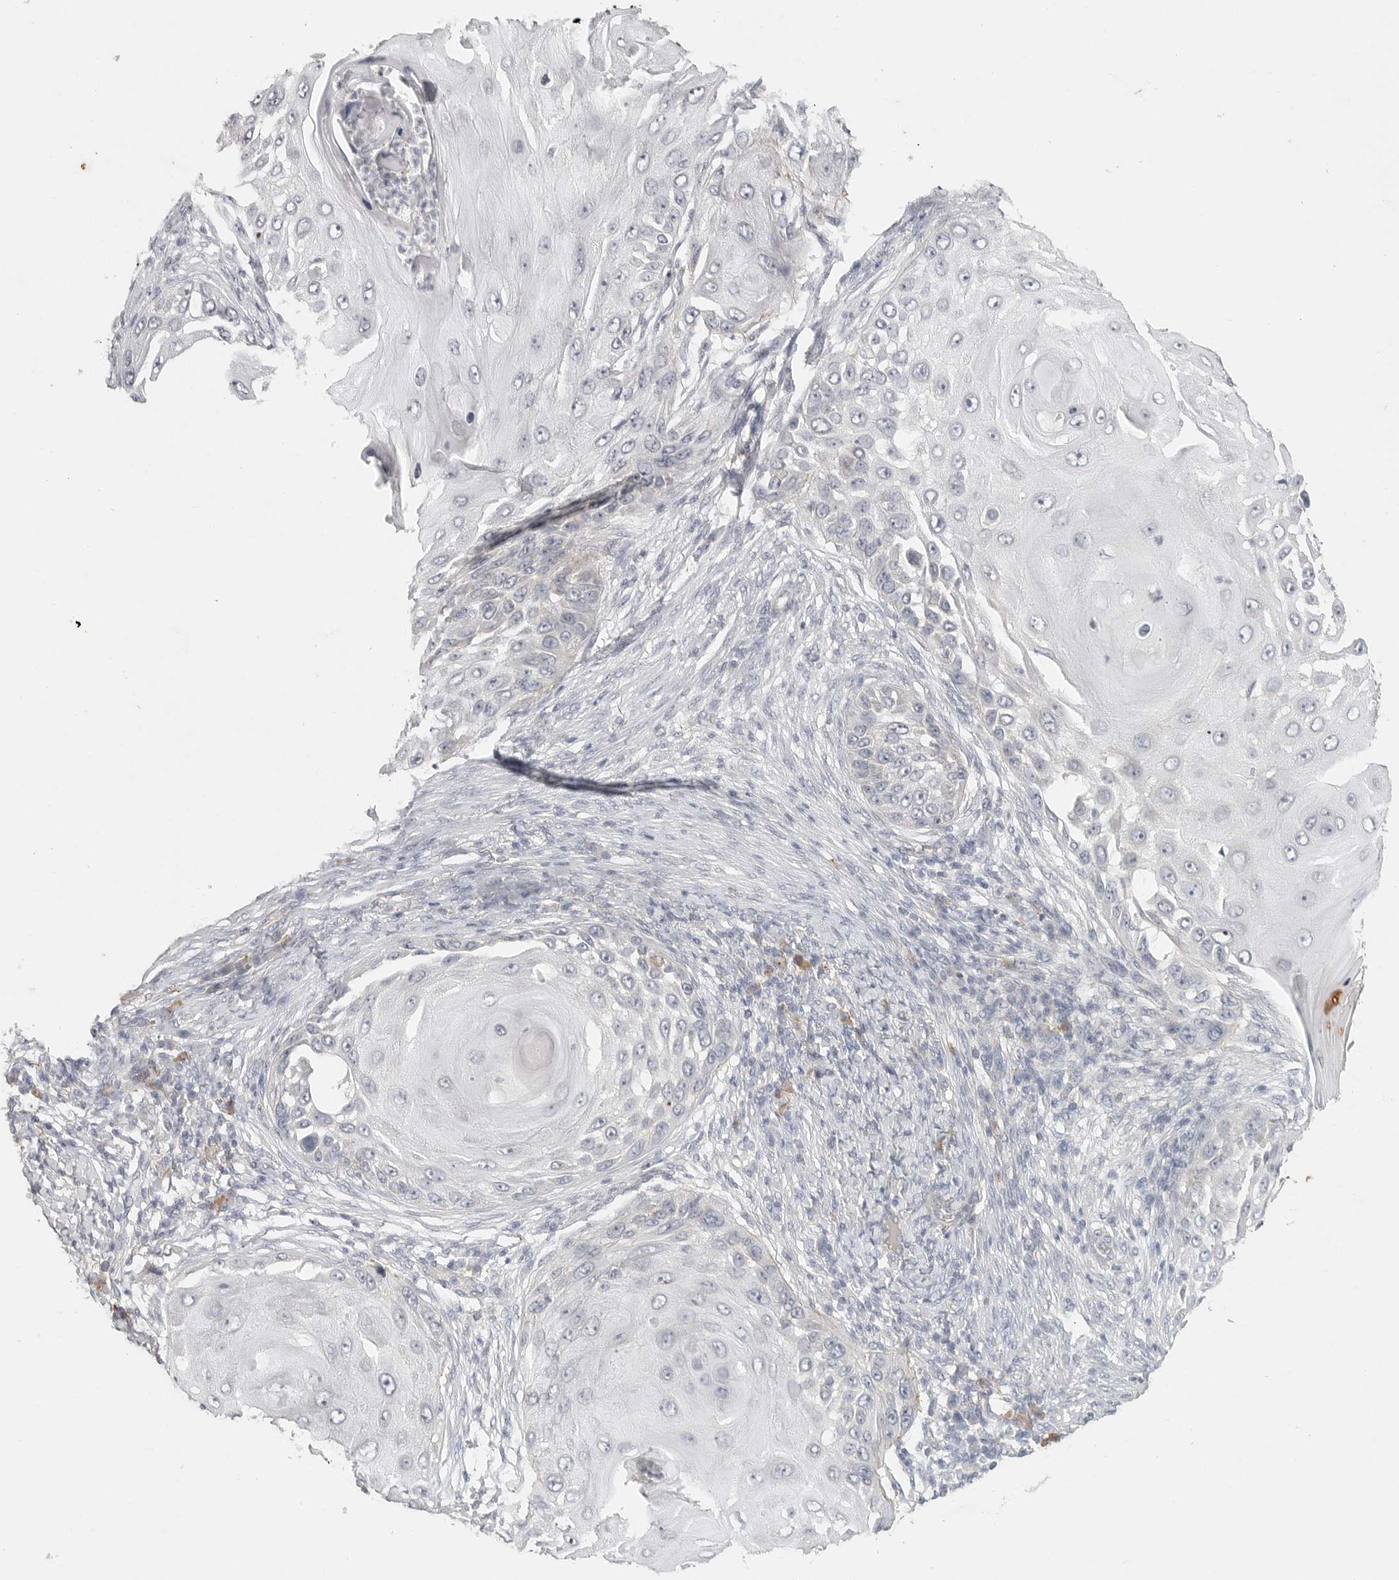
{"staining": {"intensity": "negative", "quantity": "none", "location": "none"}, "tissue": "skin cancer", "cell_type": "Tumor cells", "image_type": "cancer", "snomed": [{"axis": "morphology", "description": "Squamous cell carcinoma, NOS"}, {"axis": "topography", "description": "Skin"}], "caption": "DAB immunohistochemical staining of human skin cancer shows no significant positivity in tumor cells.", "gene": "SLC25A36", "patient": {"sex": "female", "age": 44}}